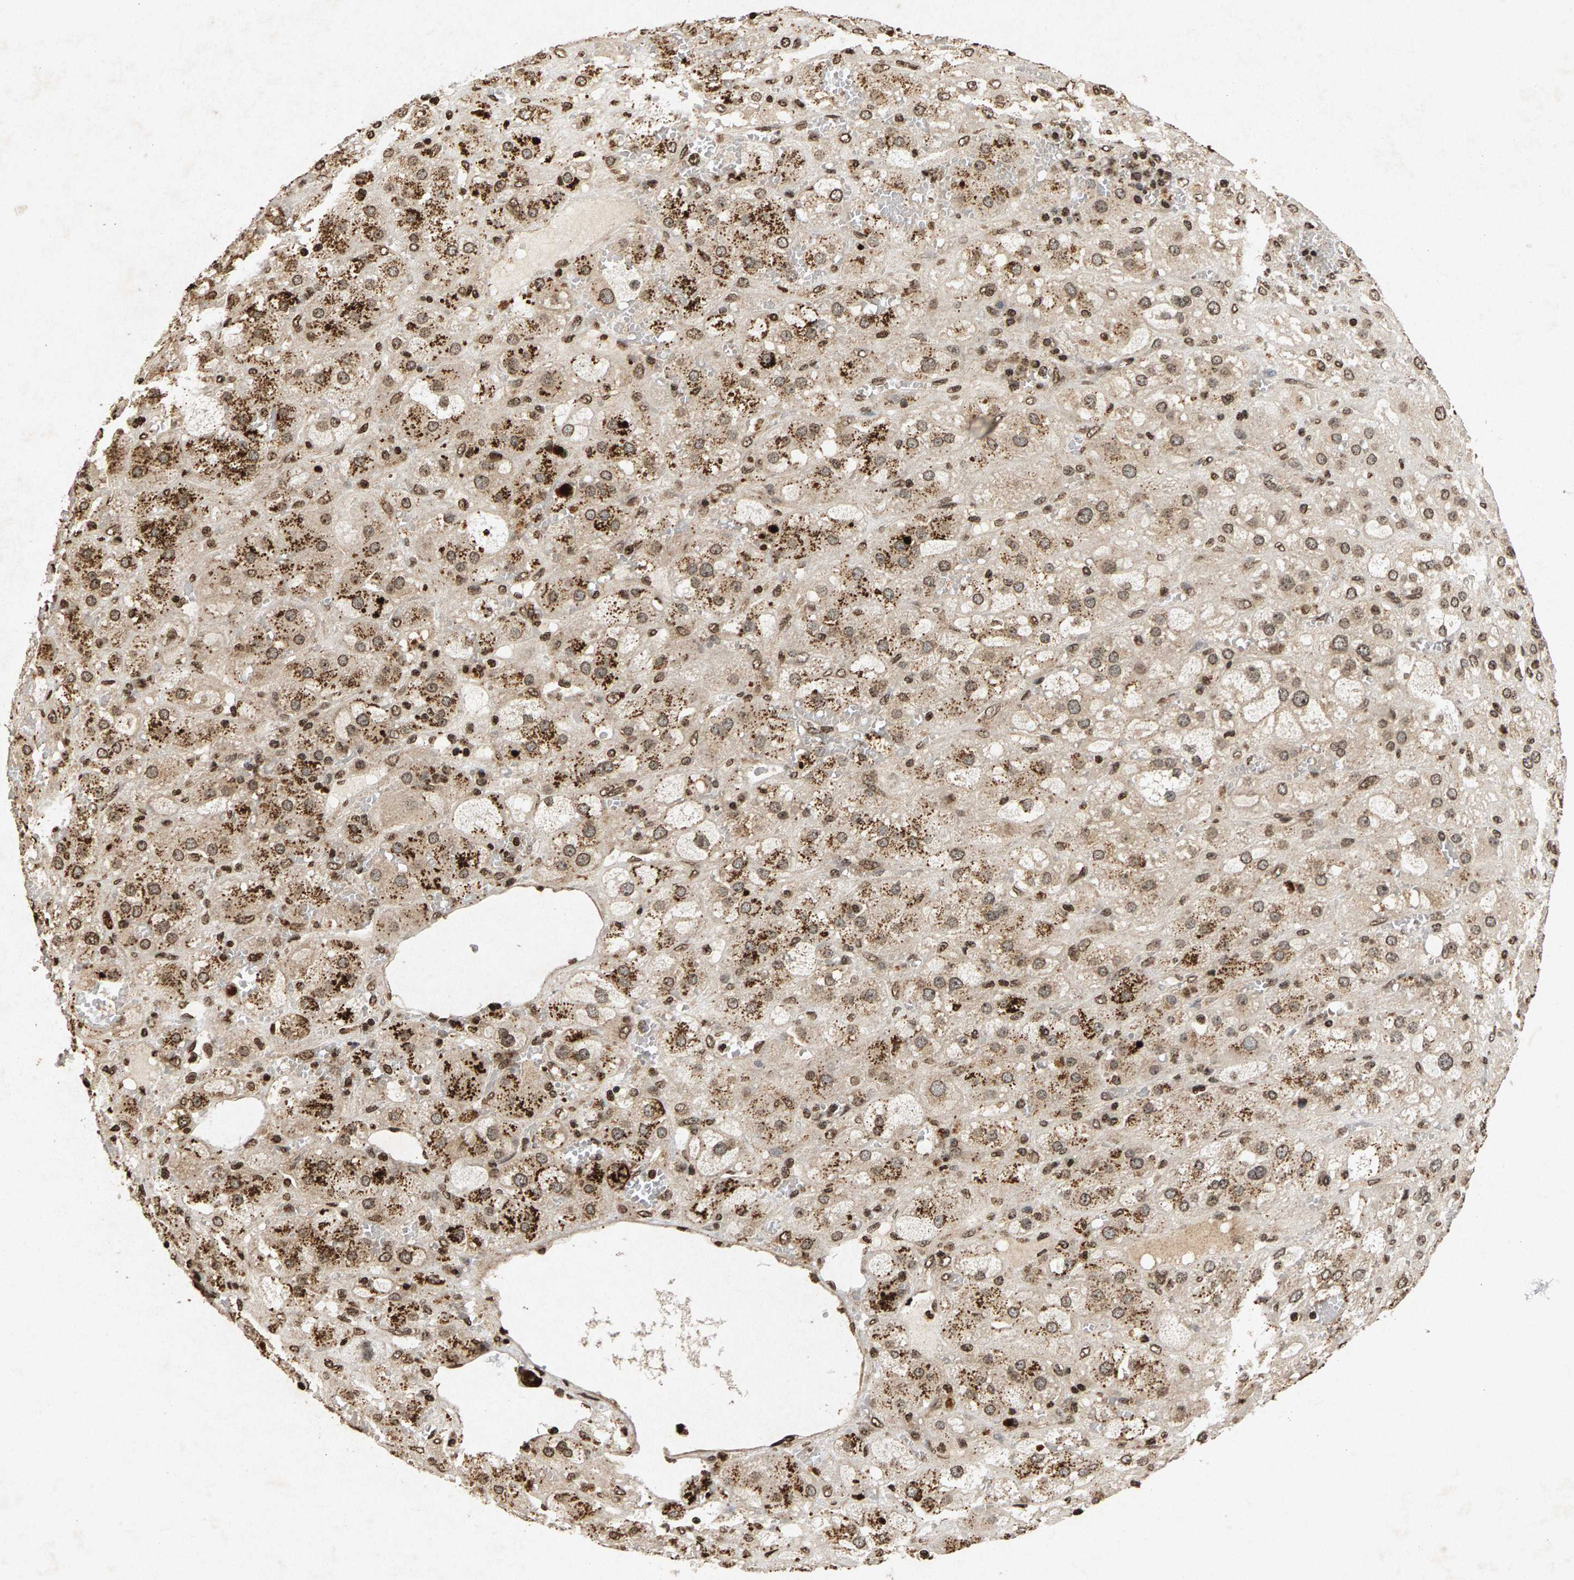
{"staining": {"intensity": "moderate", "quantity": ">75%", "location": "cytoplasmic/membranous,nuclear"}, "tissue": "adrenal gland", "cell_type": "Glandular cells", "image_type": "normal", "snomed": [{"axis": "morphology", "description": "Normal tissue, NOS"}, {"axis": "topography", "description": "Adrenal gland"}], "caption": "DAB (3,3'-diaminobenzidine) immunohistochemical staining of unremarkable human adrenal gland shows moderate cytoplasmic/membranous,nuclear protein expression in approximately >75% of glandular cells.", "gene": "ZPR1", "patient": {"sex": "female", "age": 47}}